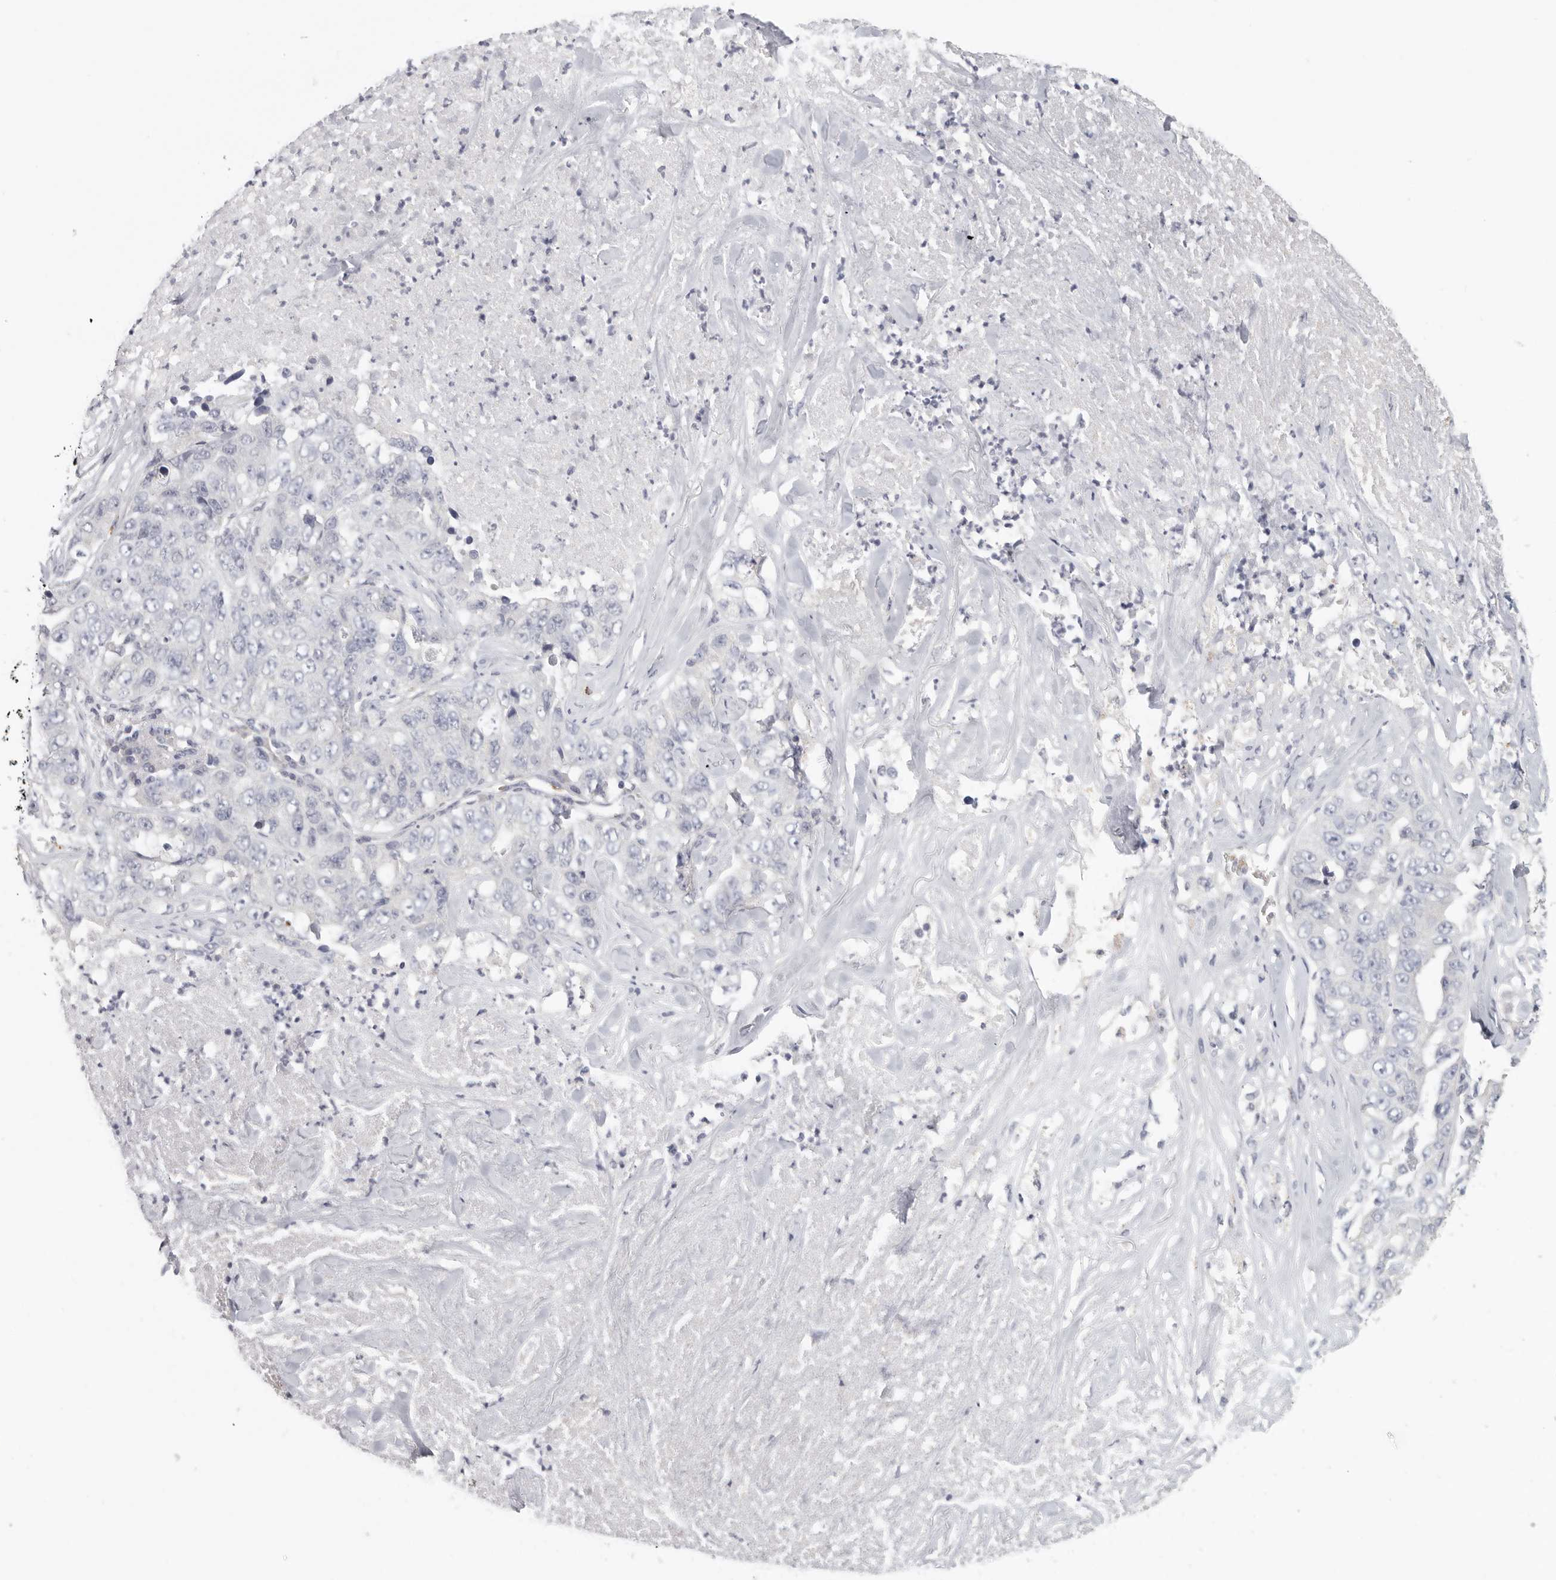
{"staining": {"intensity": "negative", "quantity": "none", "location": "none"}, "tissue": "lung cancer", "cell_type": "Tumor cells", "image_type": "cancer", "snomed": [{"axis": "morphology", "description": "Adenocarcinoma, NOS"}, {"axis": "topography", "description": "Lung"}], "caption": "This is a micrograph of immunohistochemistry staining of lung adenocarcinoma, which shows no expression in tumor cells.", "gene": "DNAJC11", "patient": {"sex": "female", "age": 51}}